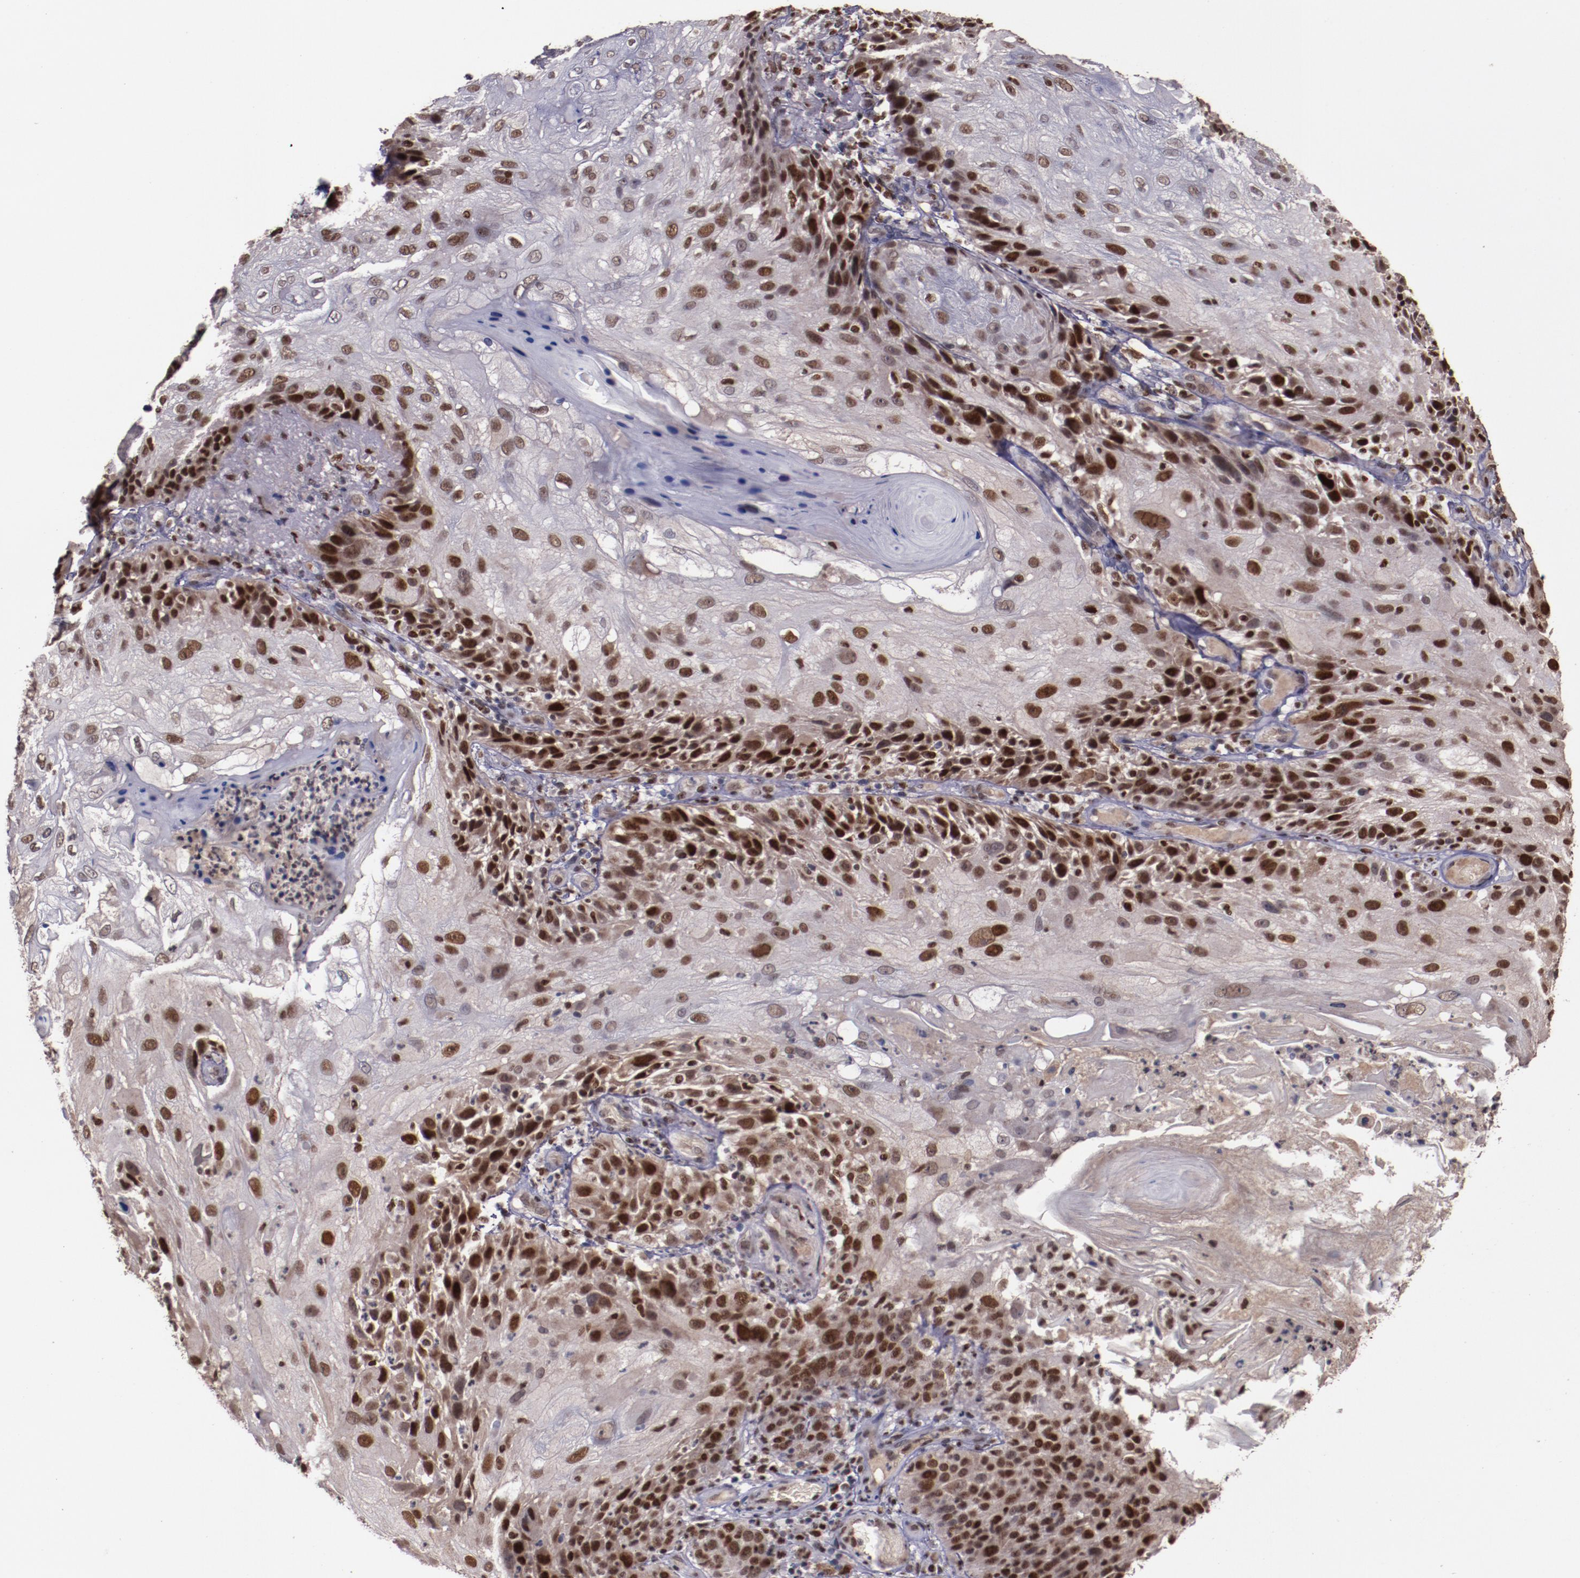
{"staining": {"intensity": "strong", "quantity": ">75%", "location": "nuclear"}, "tissue": "skin cancer", "cell_type": "Tumor cells", "image_type": "cancer", "snomed": [{"axis": "morphology", "description": "Normal tissue, NOS"}, {"axis": "morphology", "description": "Squamous cell carcinoma, NOS"}, {"axis": "topography", "description": "Skin"}], "caption": "Protein expression analysis of squamous cell carcinoma (skin) shows strong nuclear positivity in approximately >75% of tumor cells.", "gene": "CHEK2", "patient": {"sex": "female", "age": 83}}